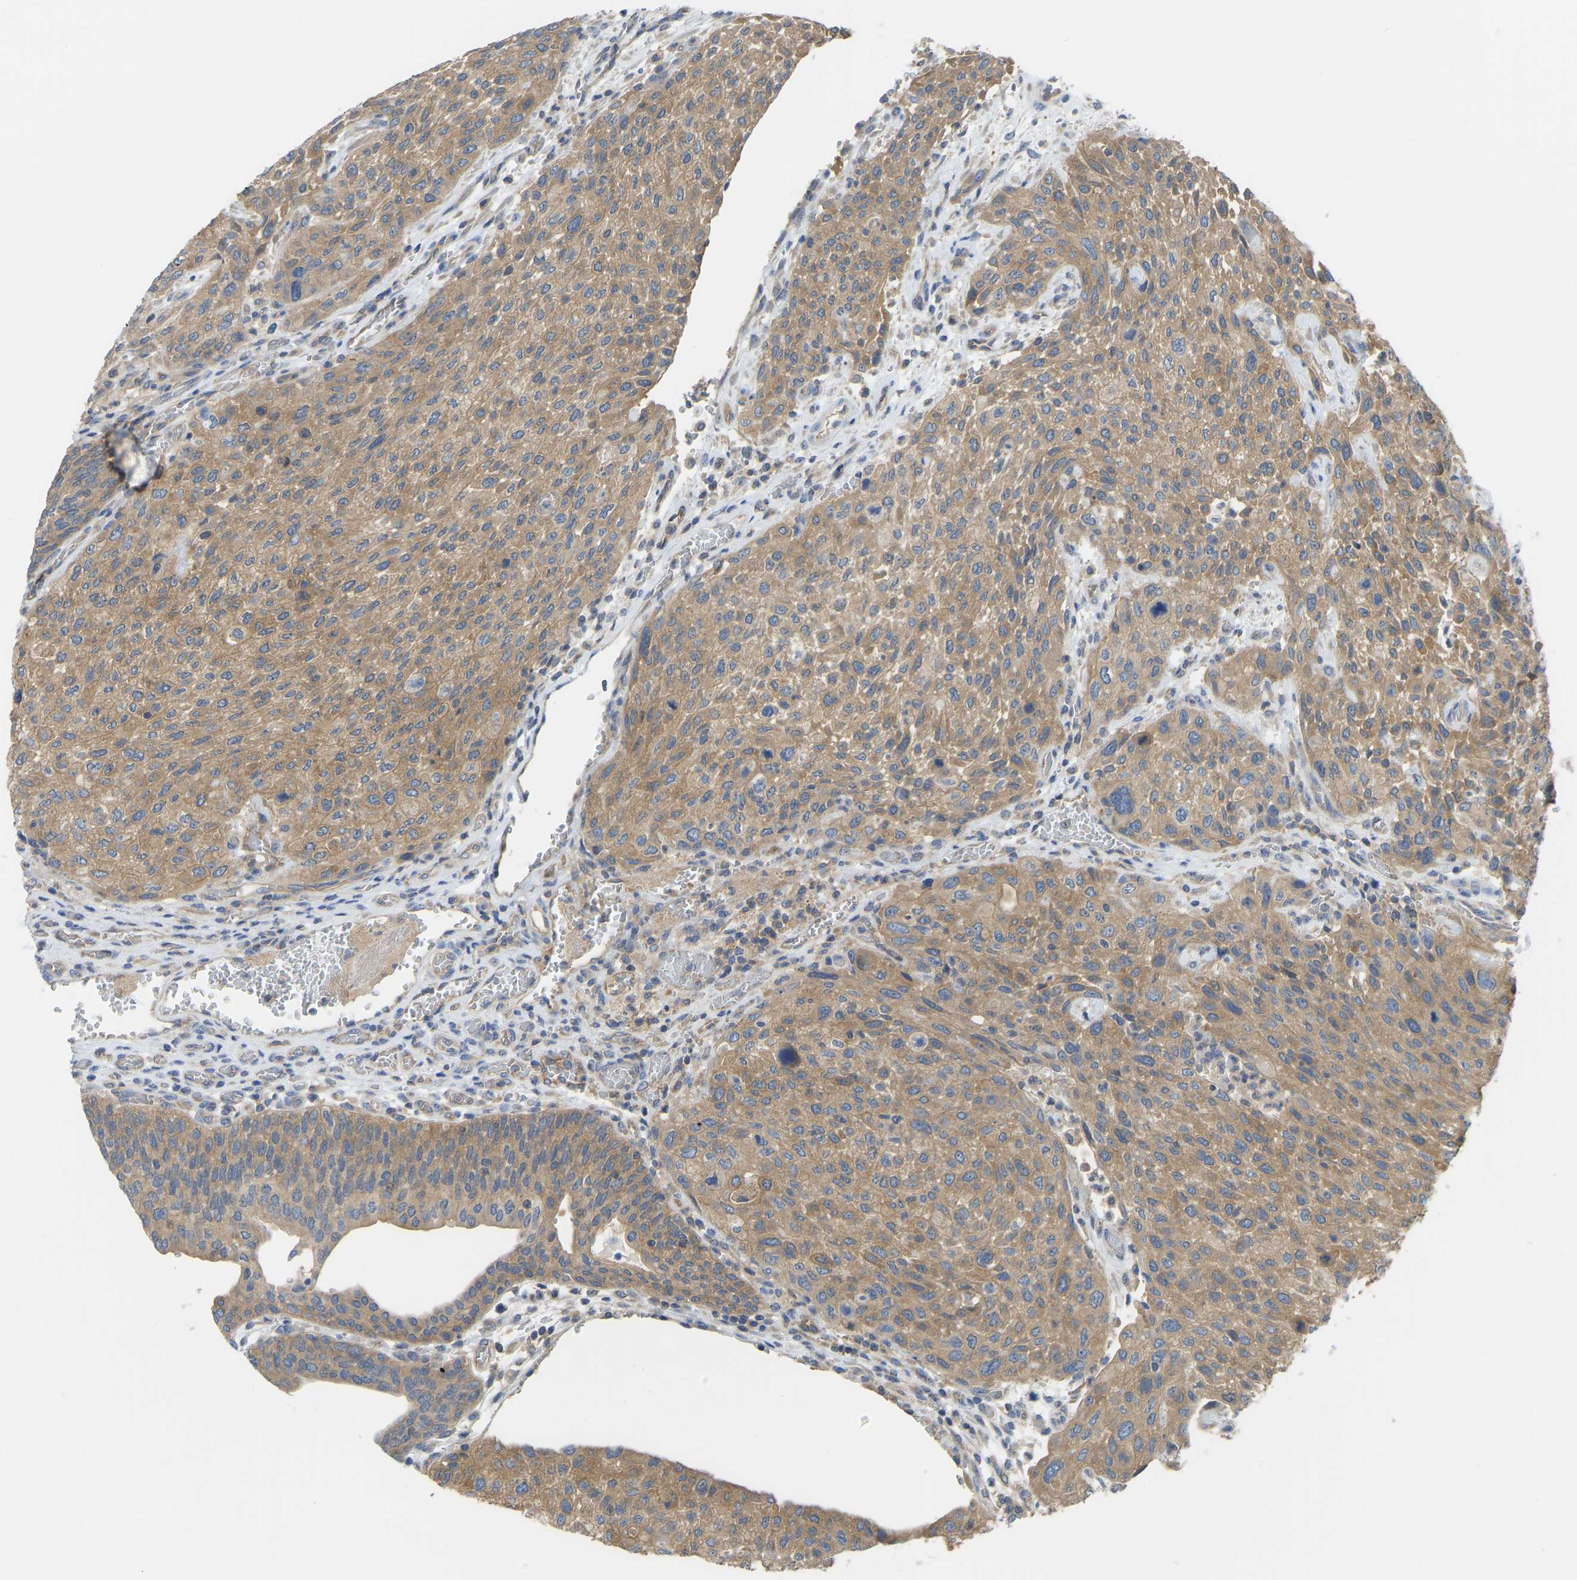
{"staining": {"intensity": "moderate", "quantity": ">75%", "location": "cytoplasmic/membranous"}, "tissue": "urothelial cancer", "cell_type": "Tumor cells", "image_type": "cancer", "snomed": [{"axis": "morphology", "description": "Urothelial carcinoma, Low grade"}, {"axis": "morphology", "description": "Urothelial carcinoma, High grade"}, {"axis": "topography", "description": "Urinary bladder"}], "caption": "Protein analysis of urothelial cancer tissue shows moderate cytoplasmic/membranous positivity in approximately >75% of tumor cells. (Stains: DAB (3,3'-diaminobenzidine) in brown, nuclei in blue, Microscopy: brightfield microscopy at high magnification).", "gene": "PPP3CA", "patient": {"sex": "male", "age": 35}}